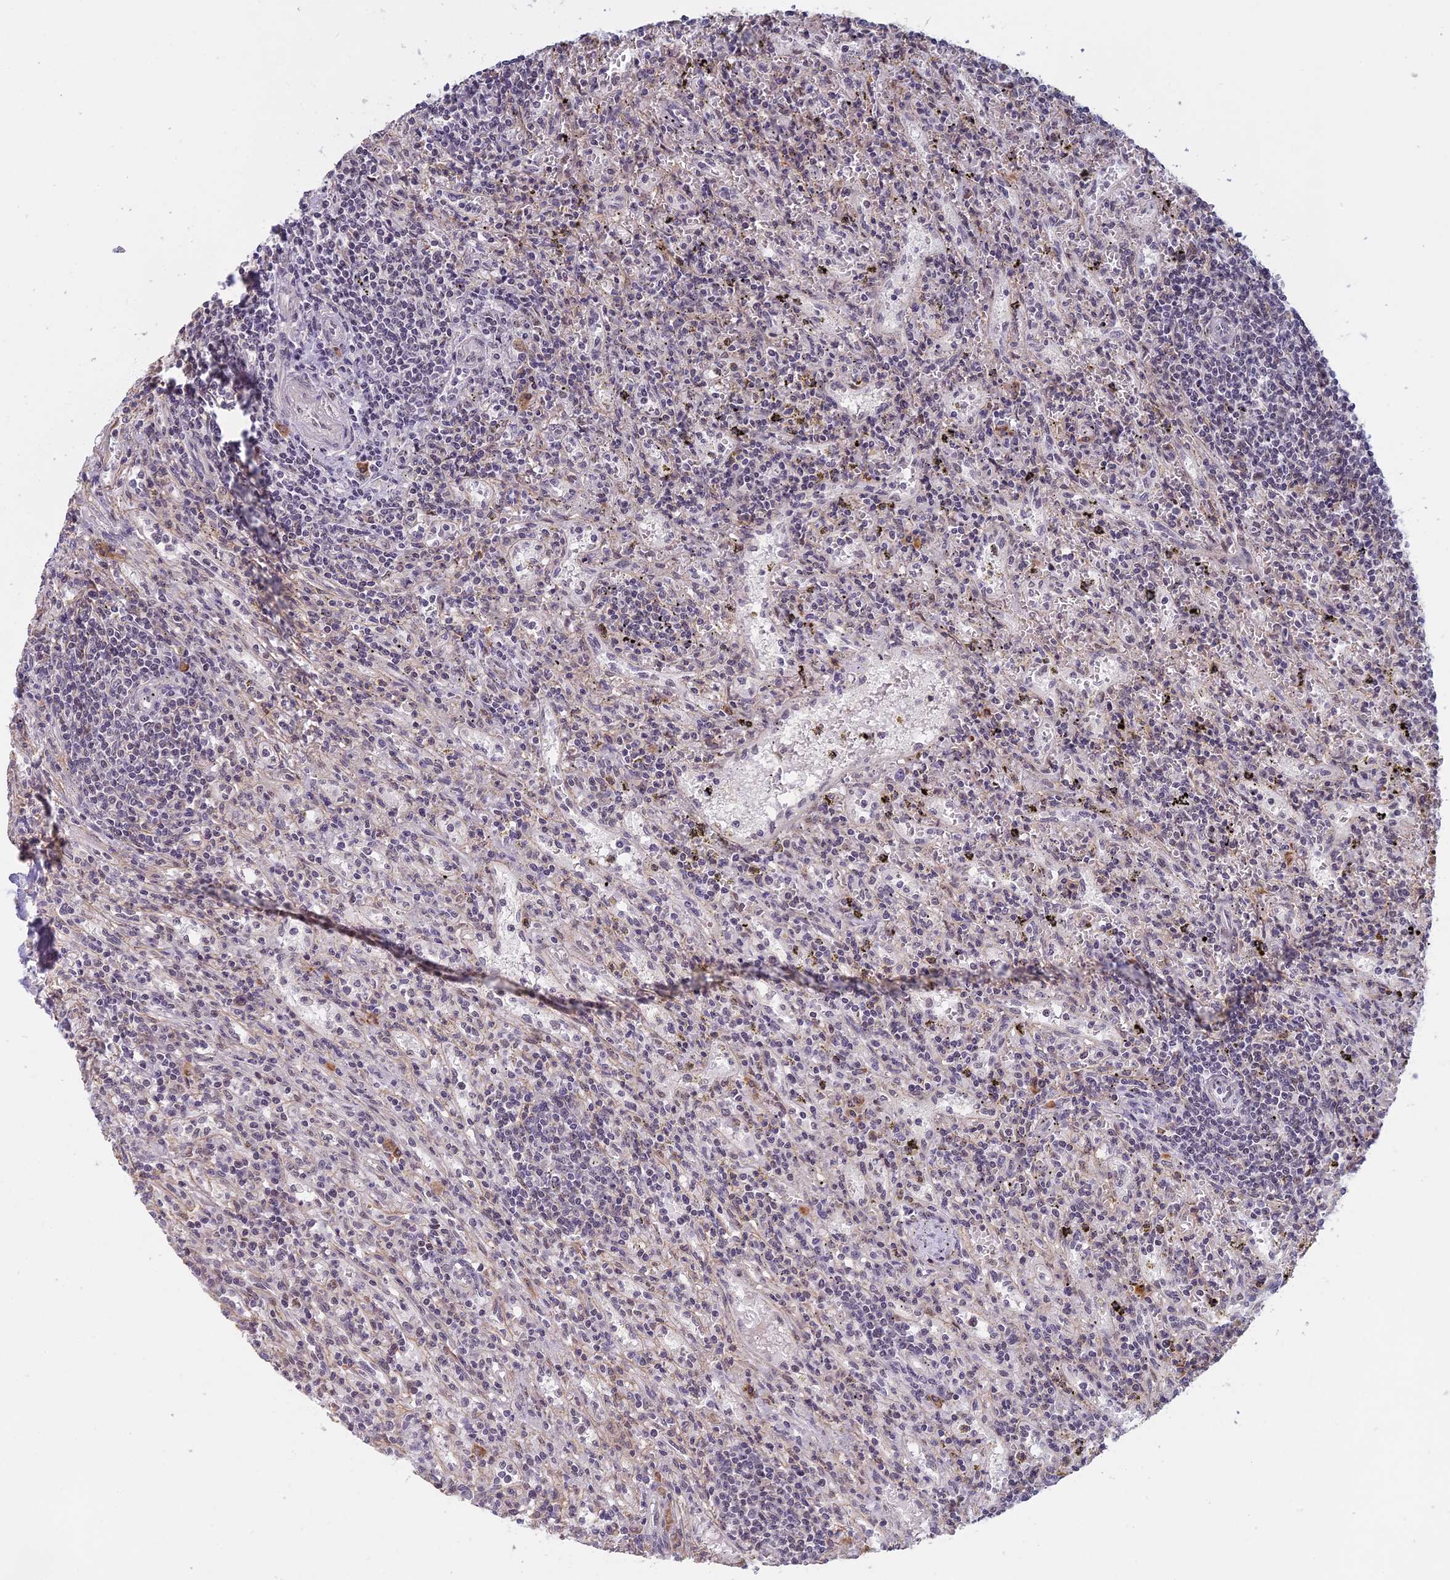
{"staining": {"intensity": "negative", "quantity": "none", "location": "none"}, "tissue": "lymphoma", "cell_type": "Tumor cells", "image_type": "cancer", "snomed": [{"axis": "morphology", "description": "Malignant lymphoma, non-Hodgkin's type, Low grade"}, {"axis": "topography", "description": "Spleen"}], "caption": "The immunohistochemistry histopathology image has no significant positivity in tumor cells of lymphoma tissue.", "gene": "MORF4L1", "patient": {"sex": "male", "age": 76}}